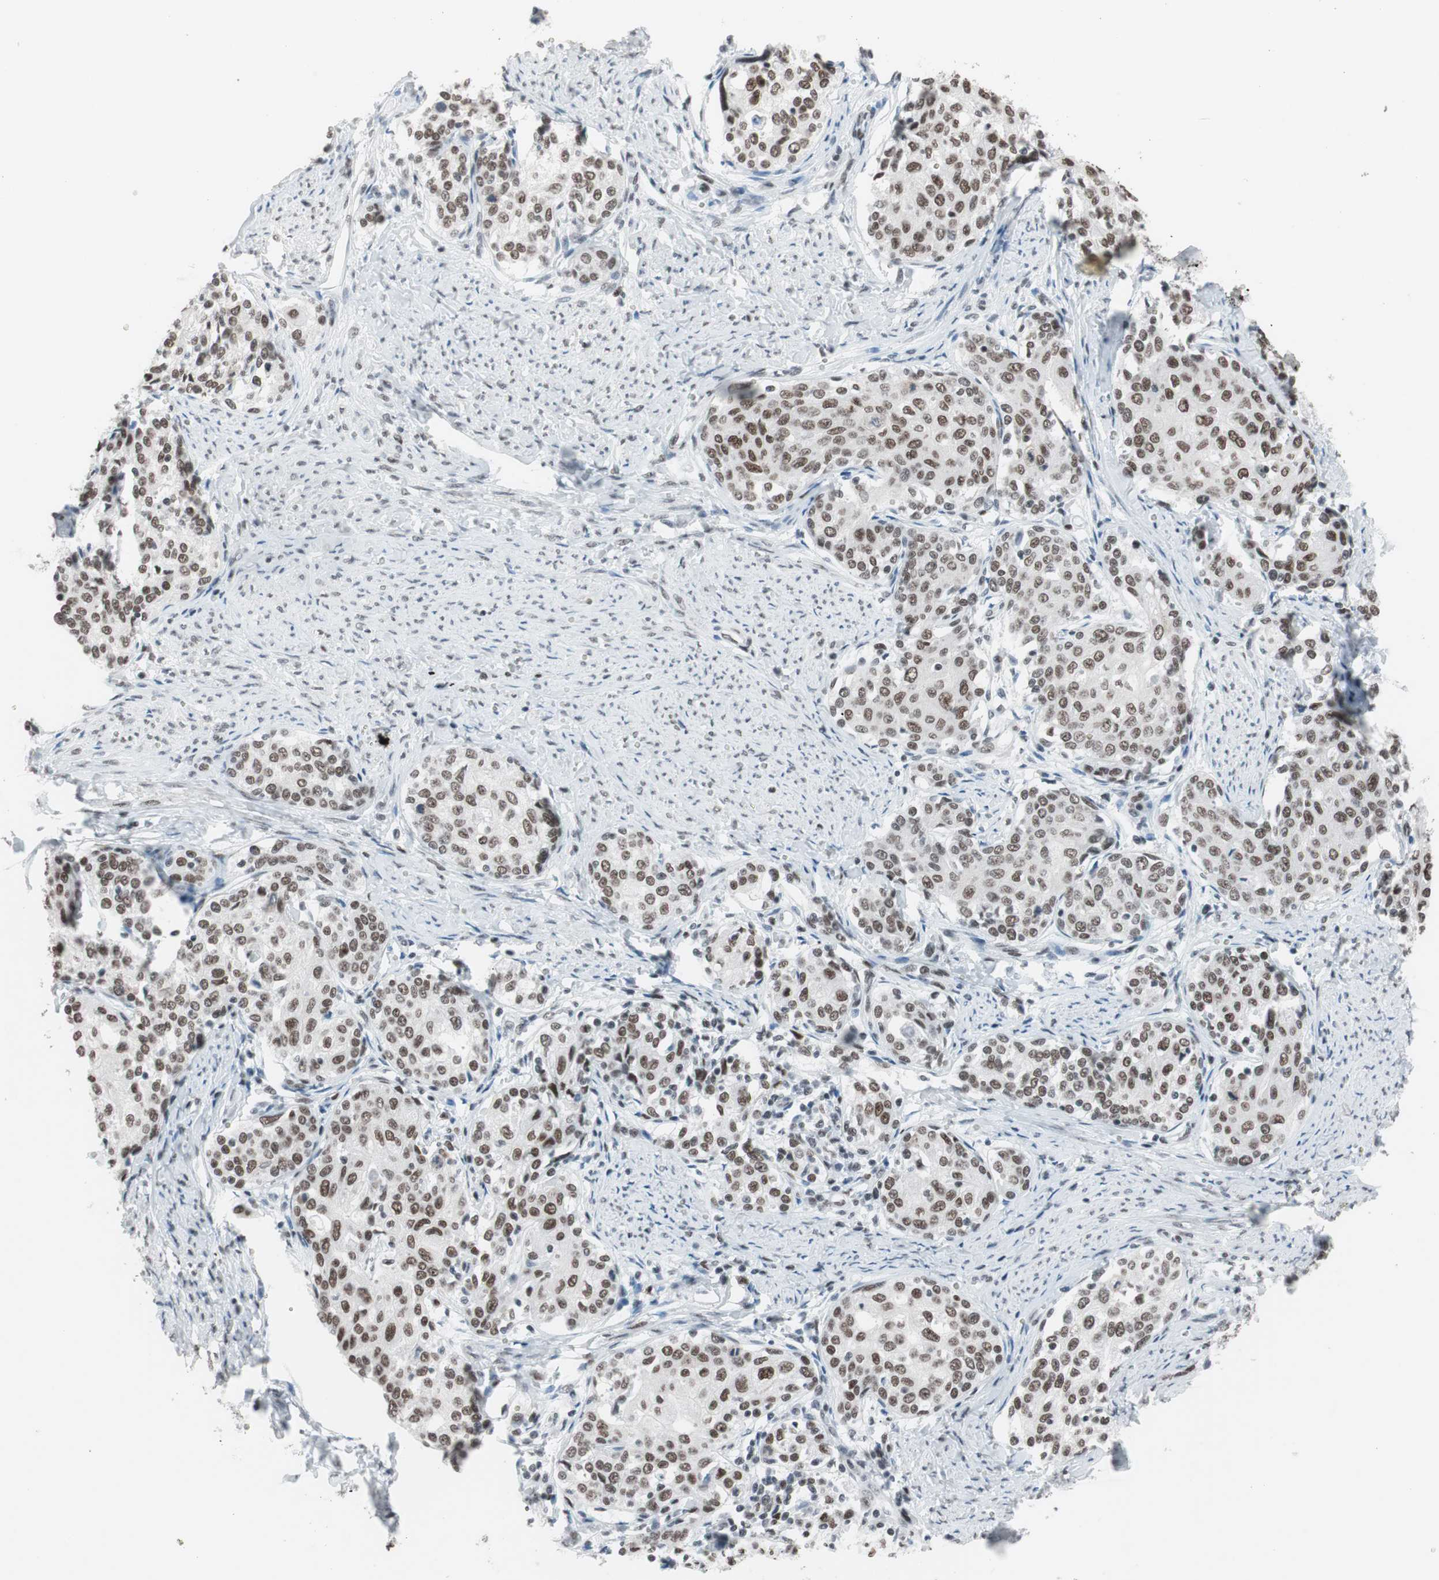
{"staining": {"intensity": "moderate", "quantity": ">75%", "location": "nuclear"}, "tissue": "cervical cancer", "cell_type": "Tumor cells", "image_type": "cancer", "snomed": [{"axis": "morphology", "description": "Squamous cell carcinoma, NOS"}, {"axis": "morphology", "description": "Adenocarcinoma, NOS"}, {"axis": "topography", "description": "Cervix"}], "caption": "An IHC micrograph of tumor tissue is shown. Protein staining in brown labels moderate nuclear positivity in cervical cancer within tumor cells.", "gene": "ARID1A", "patient": {"sex": "female", "age": 52}}